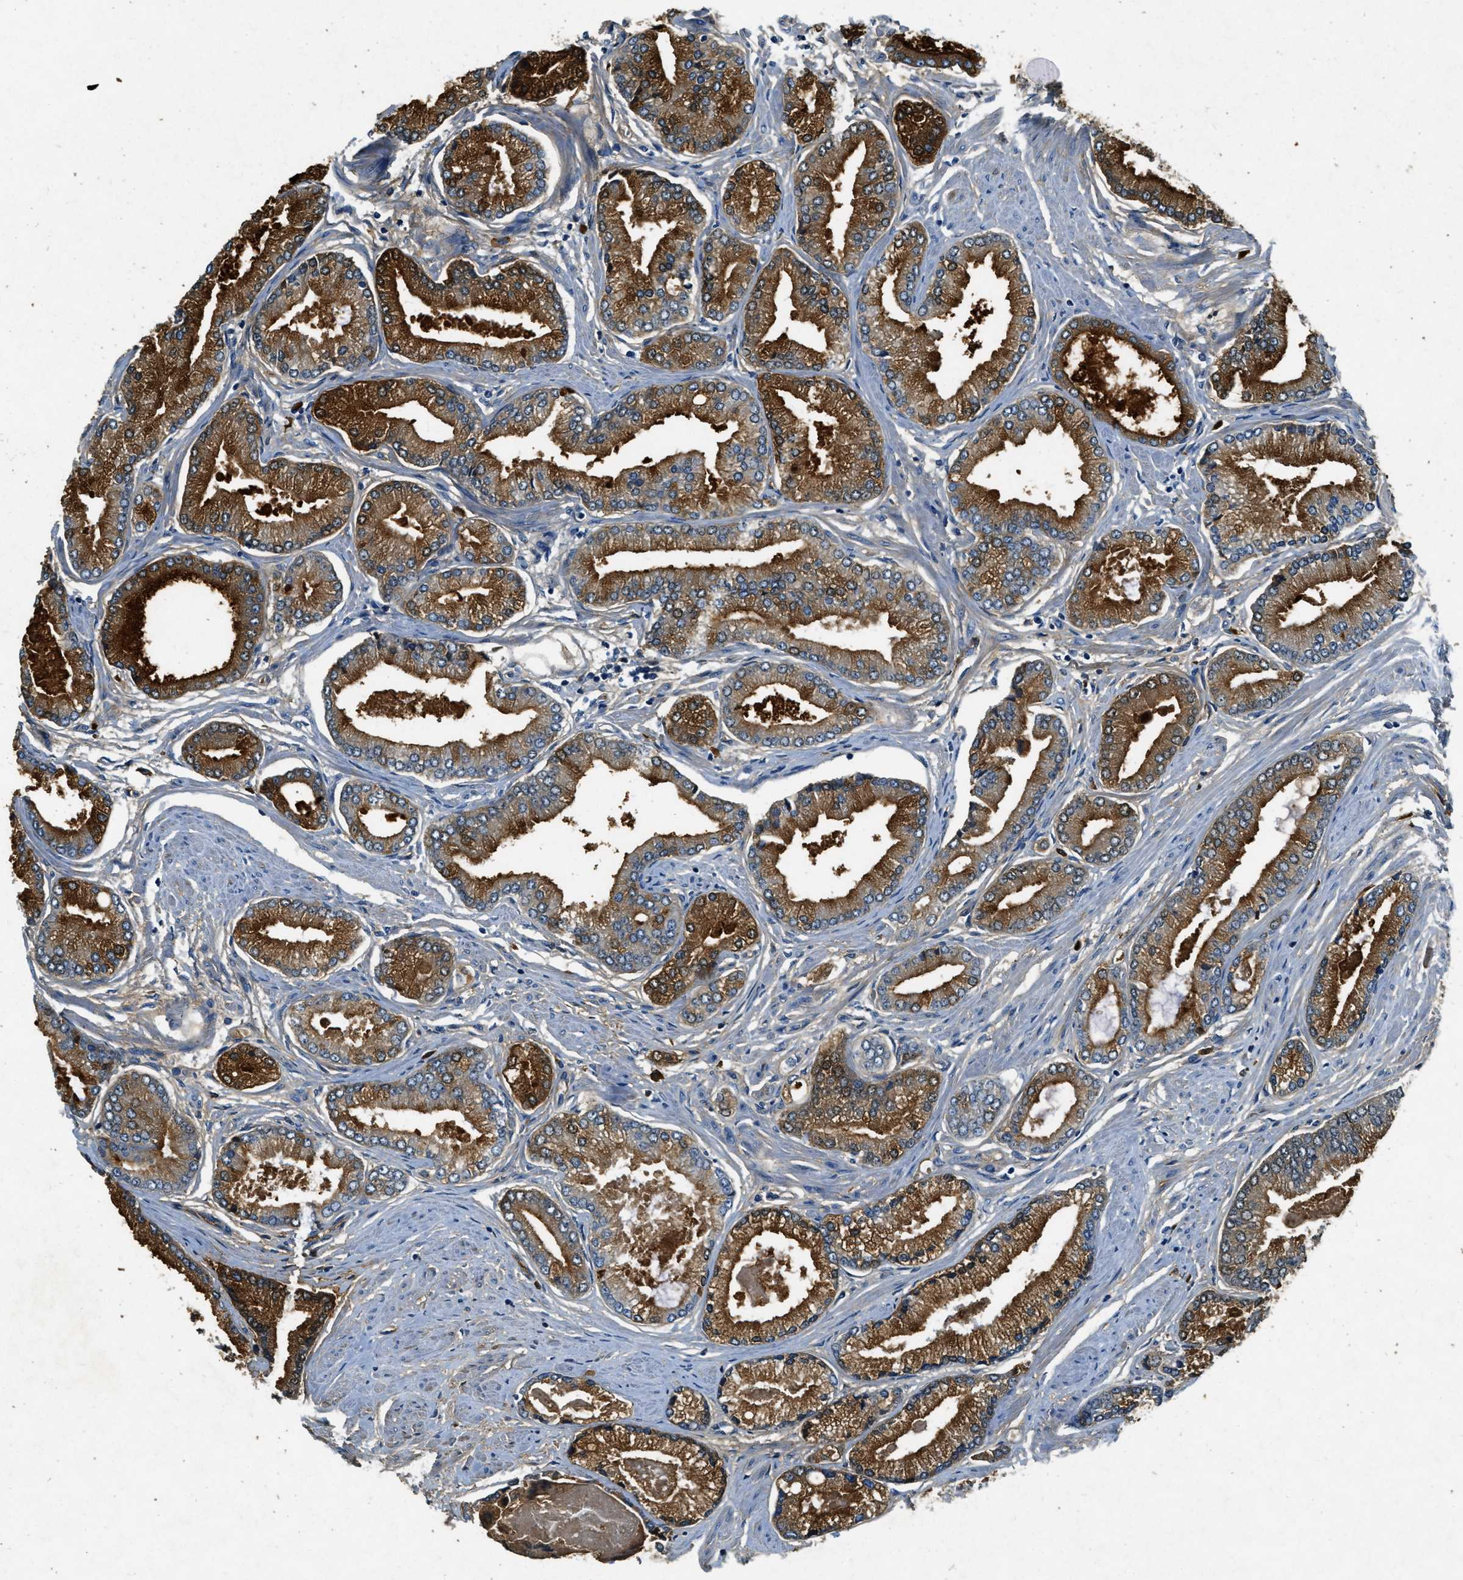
{"staining": {"intensity": "strong", "quantity": ">75%", "location": "cytoplasmic/membranous"}, "tissue": "prostate cancer", "cell_type": "Tumor cells", "image_type": "cancer", "snomed": [{"axis": "morphology", "description": "Adenocarcinoma, High grade"}, {"axis": "topography", "description": "Prostate"}], "caption": "High-power microscopy captured an immunohistochemistry photomicrograph of high-grade adenocarcinoma (prostate), revealing strong cytoplasmic/membranous expression in about >75% of tumor cells. The protein is stained brown, and the nuclei are stained in blue (DAB IHC with brightfield microscopy, high magnification).", "gene": "PRTN3", "patient": {"sex": "male", "age": 61}}